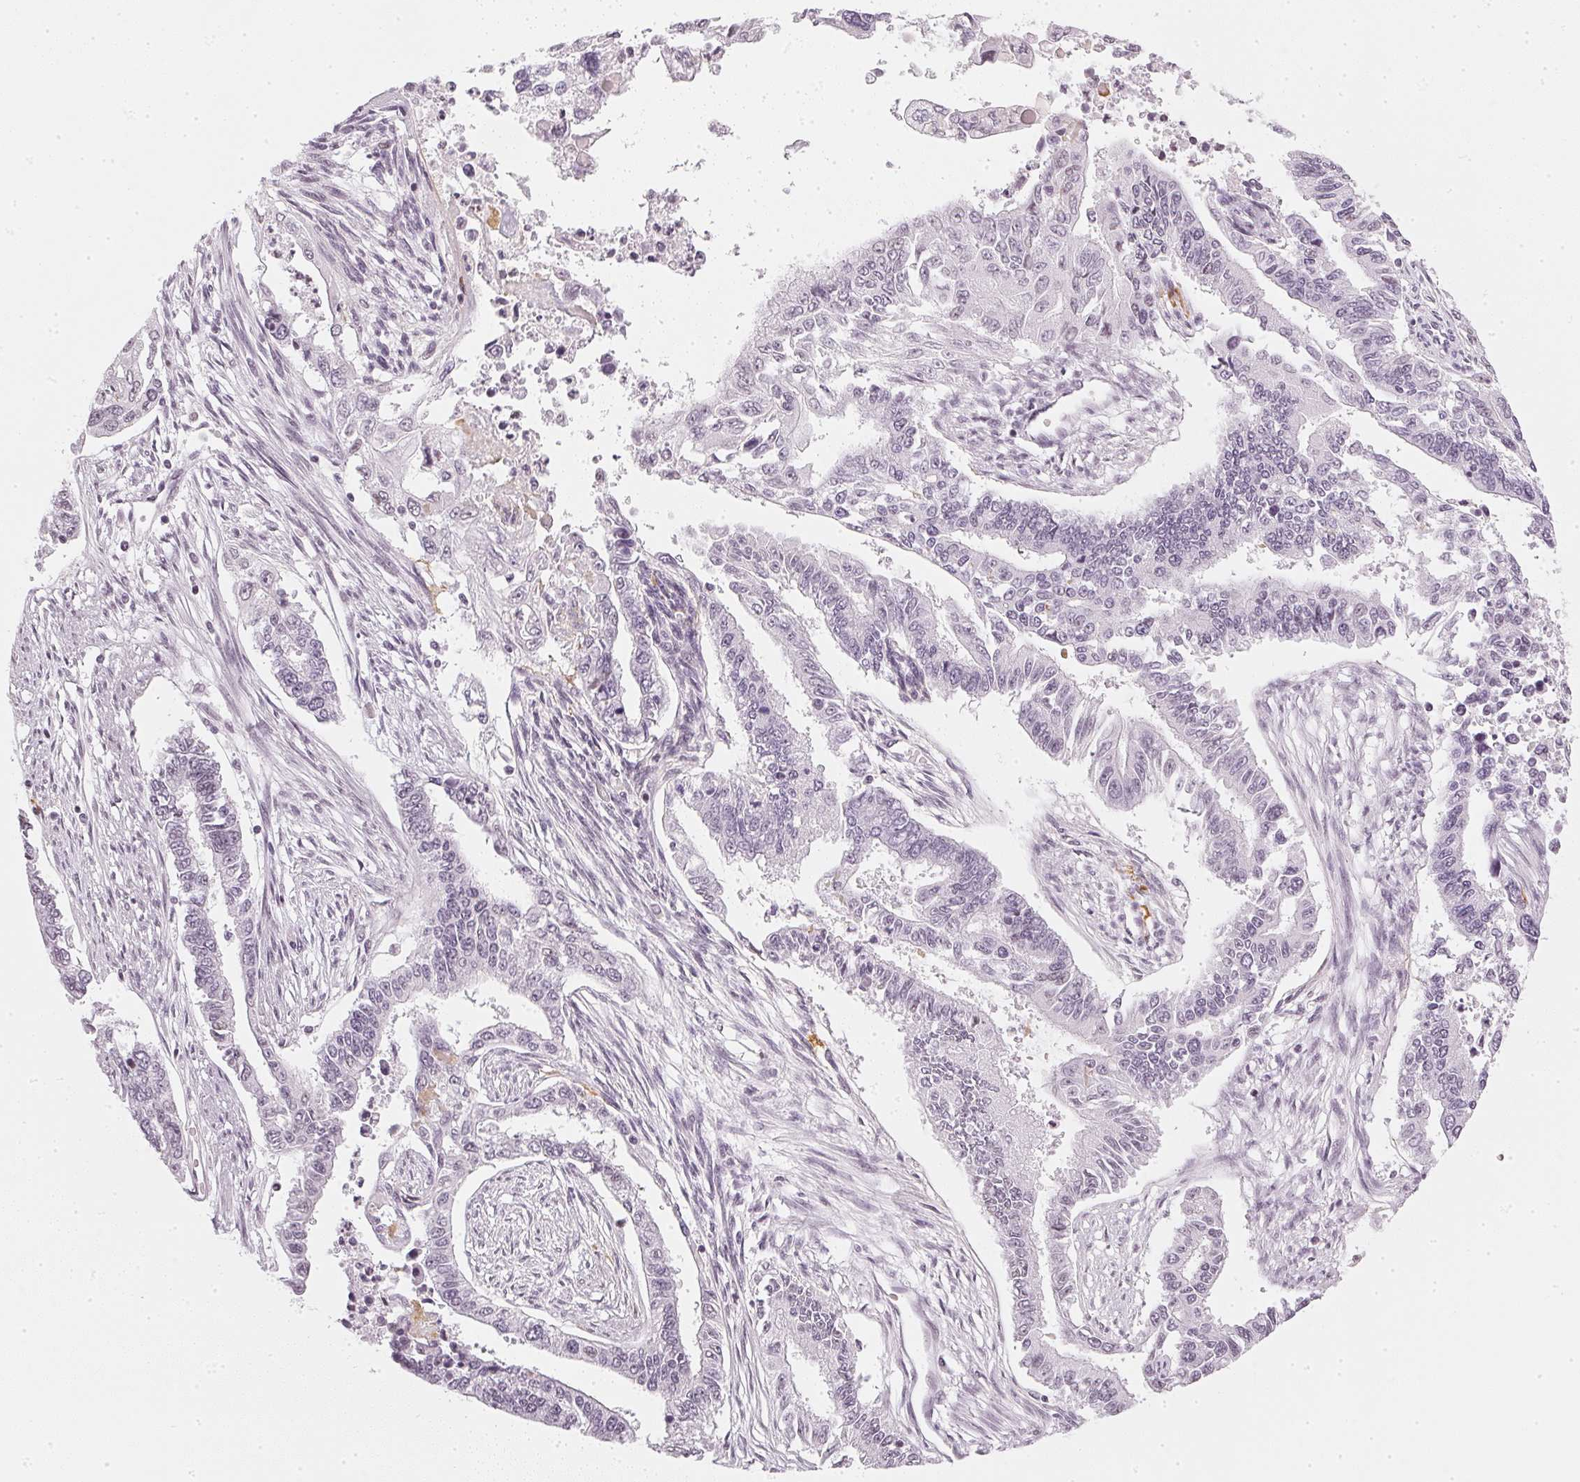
{"staining": {"intensity": "negative", "quantity": "none", "location": "none"}, "tissue": "endometrial cancer", "cell_type": "Tumor cells", "image_type": "cancer", "snomed": [{"axis": "morphology", "description": "Adenocarcinoma, NOS"}, {"axis": "topography", "description": "Uterus"}], "caption": "This is a photomicrograph of immunohistochemistry staining of endometrial cancer, which shows no expression in tumor cells. (DAB (3,3'-diaminobenzidine) immunohistochemistry (IHC) visualized using brightfield microscopy, high magnification).", "gene": "DNAJC6", "patient": {"sex": "female", "age": 59}}